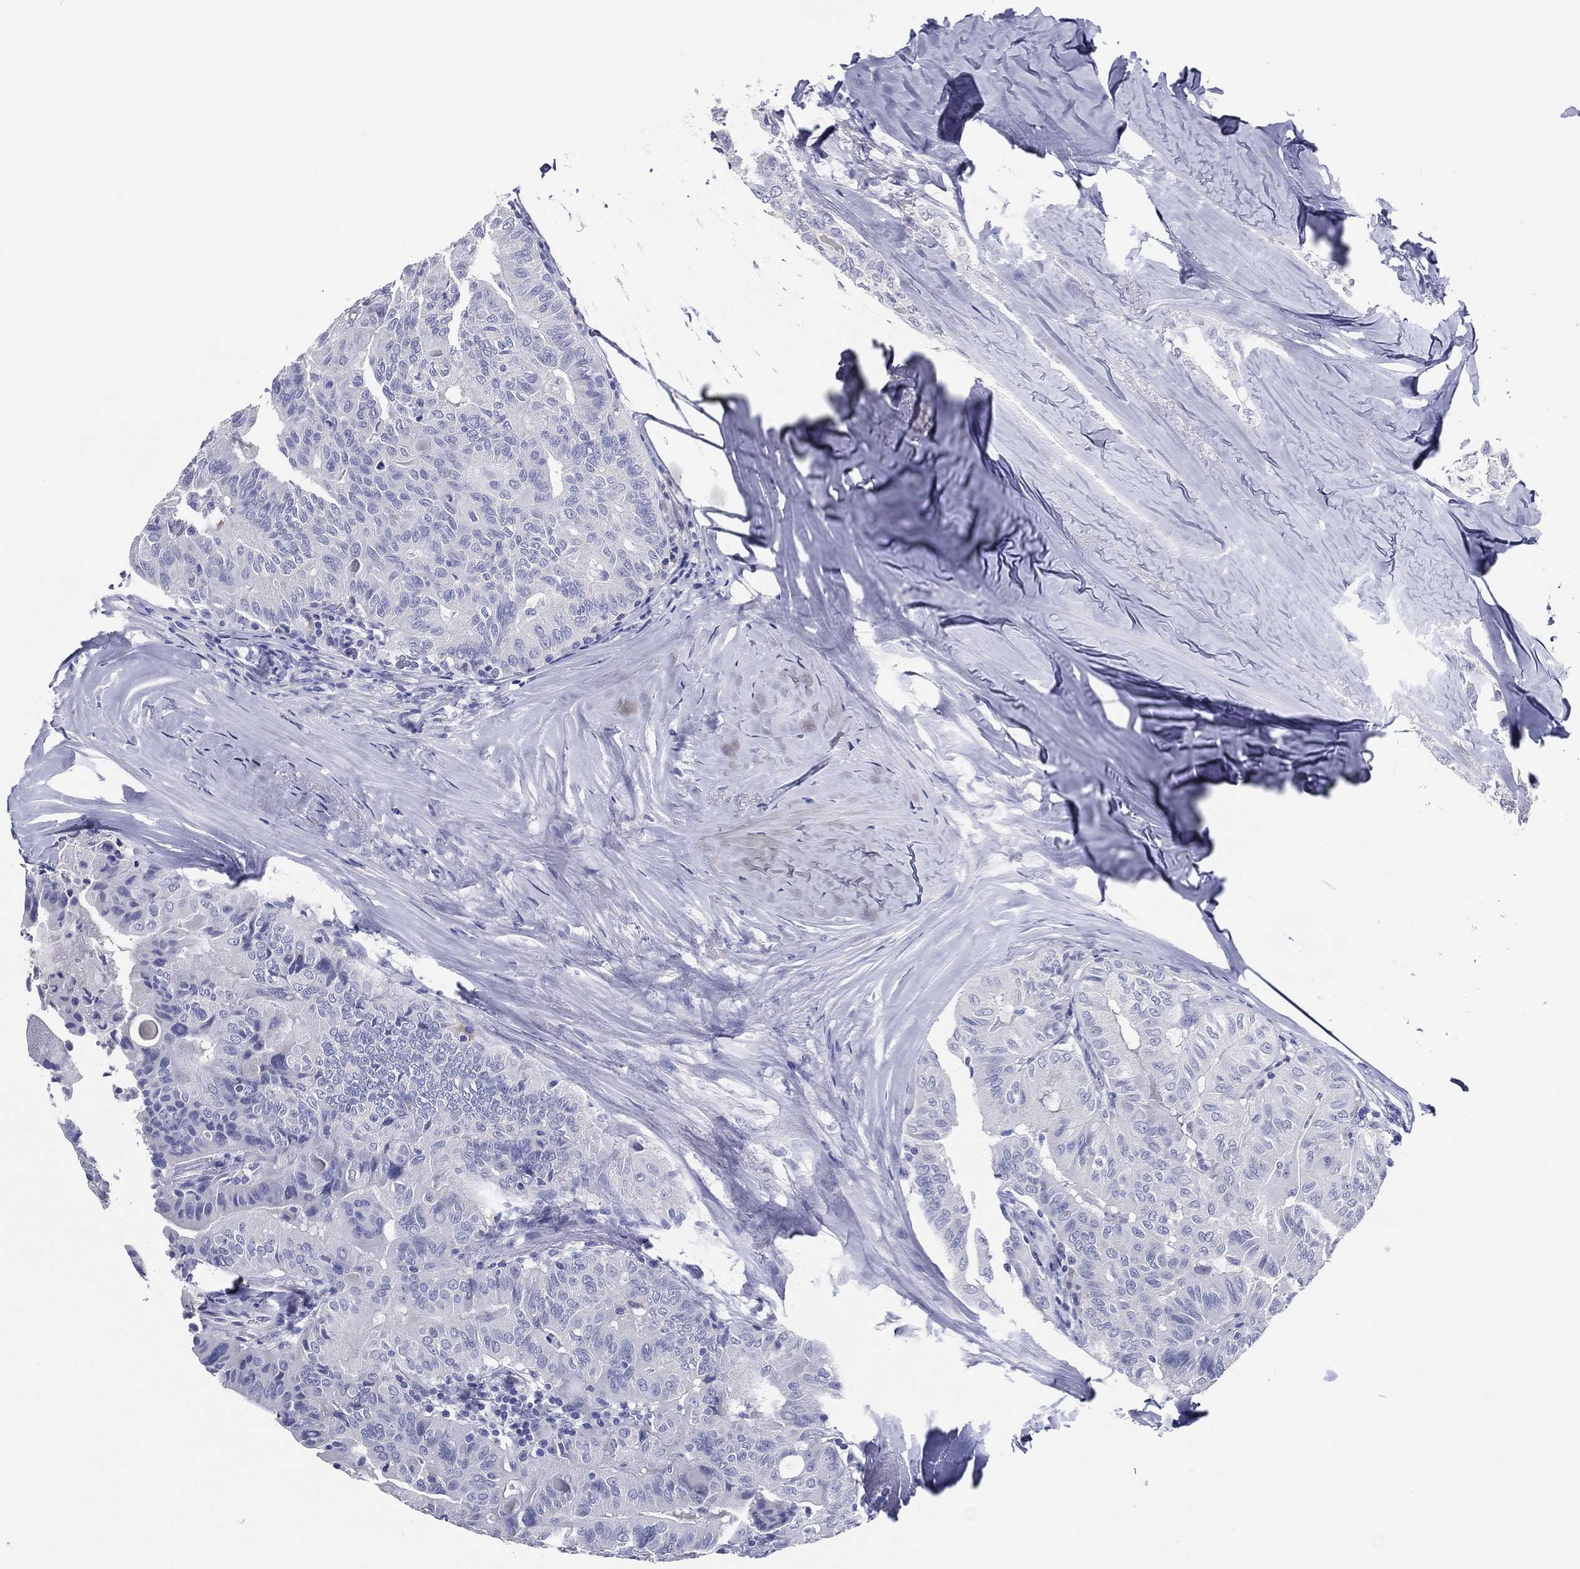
{"staining": {"intensity": "negative", "quantity": "none", "location": "none"}, "tissue": "thyroid cancer", "cell_type": "Tumor cells", "image_type": "cancer", "snomed": [{"axis": "morphology", "description": "Papillary adenocarcinoma, NOS"}, {"axis": "topography", "description": "Thyroid gland"}], "caption": "An immunohistochemistry micrograph of thyroid papillary adenocarcinoma is shown. There is no staining in tumor cells of thyroid papillary adenocarcinoma.", "gene": "TFAP2A", "patient": {"sex": "female", "age": 68}}